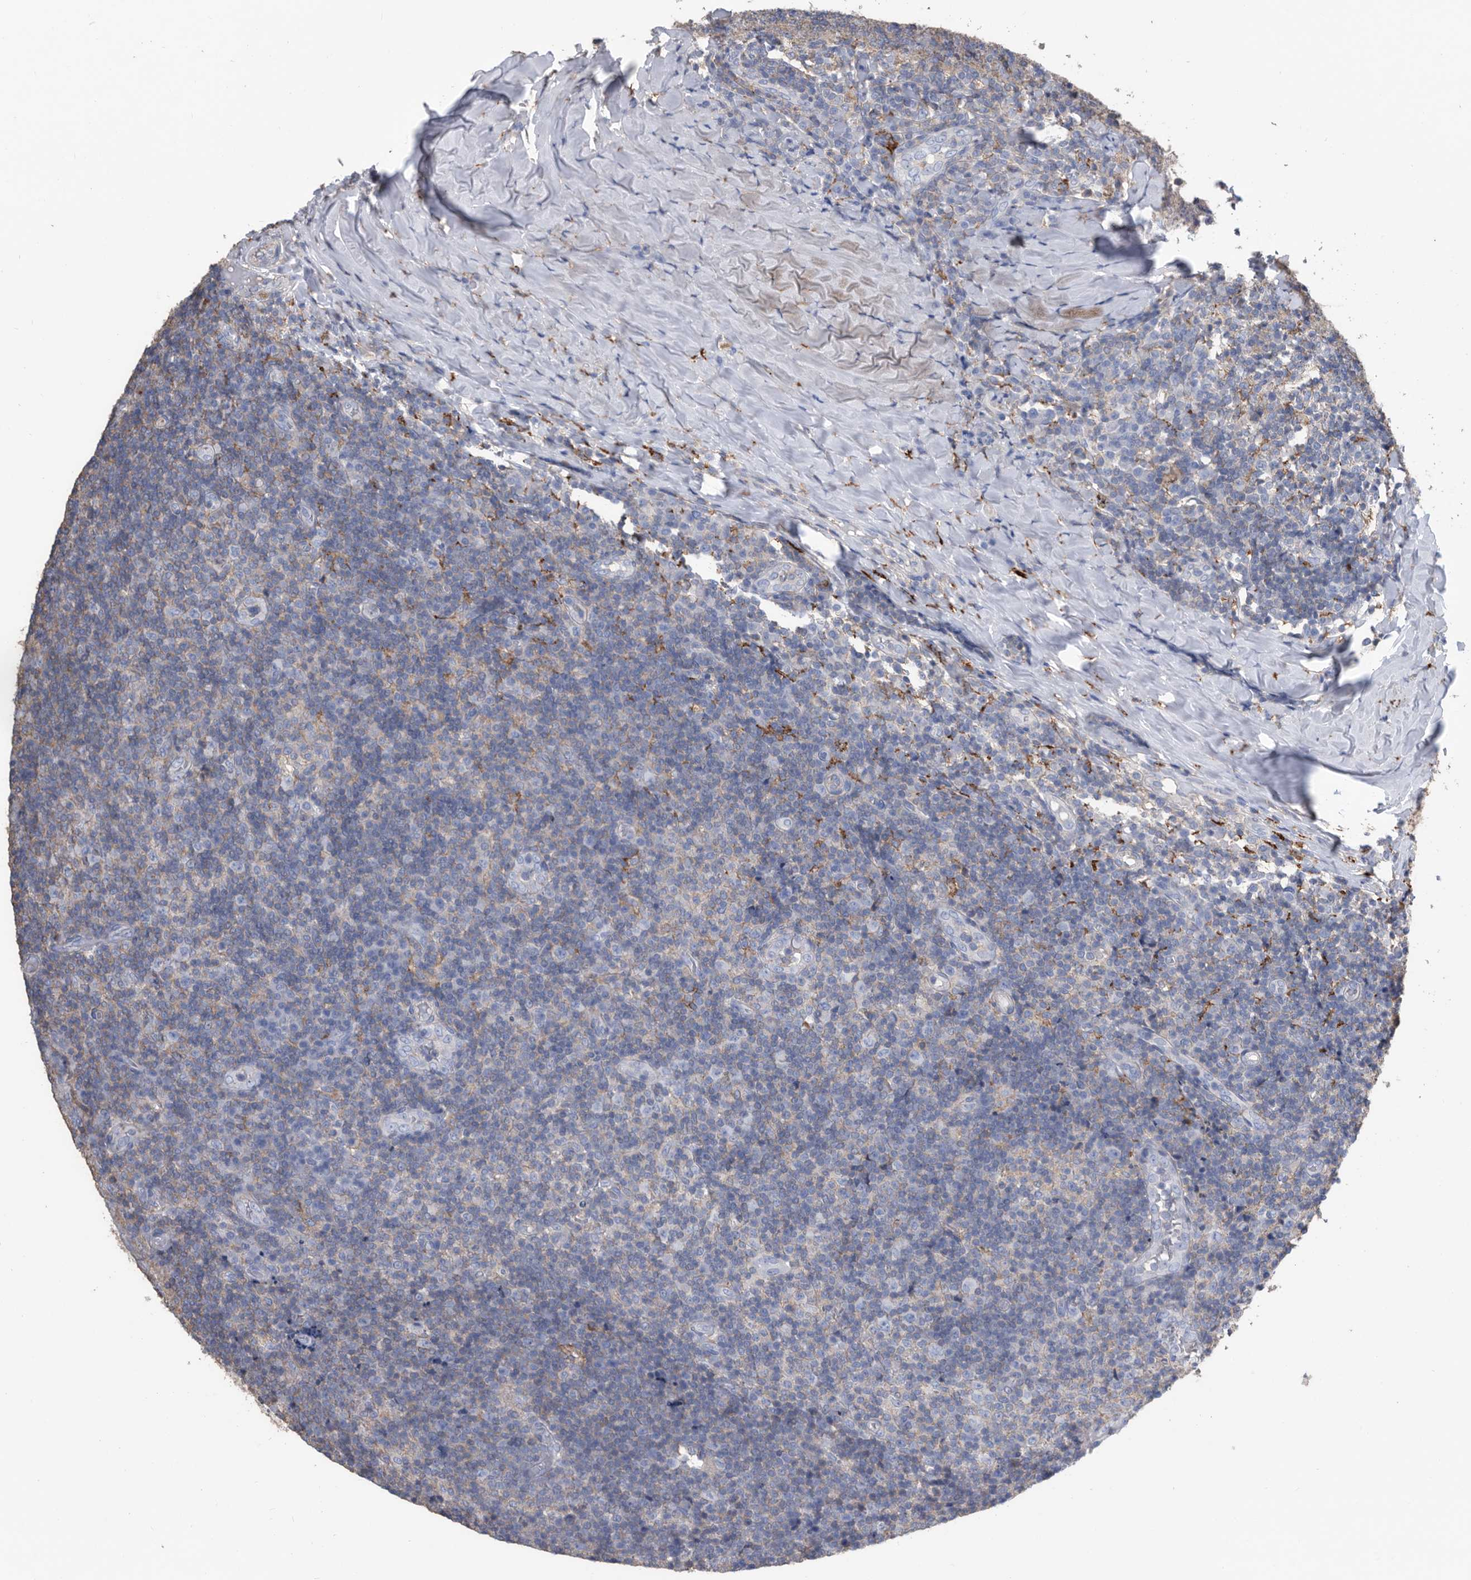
{"staining": {"intensity": "weak", "quantity": "25%-75%", "location": "cytoplasmic/membranous"}, "tissue": "tonsil", "cell_type": "Germinal center cells", "image_type": "normal", "snomed": [{"axis": "morphology", "description": "Normal tissue, NOS"}, {"axis": "topography", "description": "Tonsil"}], "caption": "Weak cytoplasmic/membranous protein staining is appreciated in about 25%-75% of germinal center cells in tonsil.", "gene": "MS4A4A", "patient": {"sex": "female", "age": 19}}